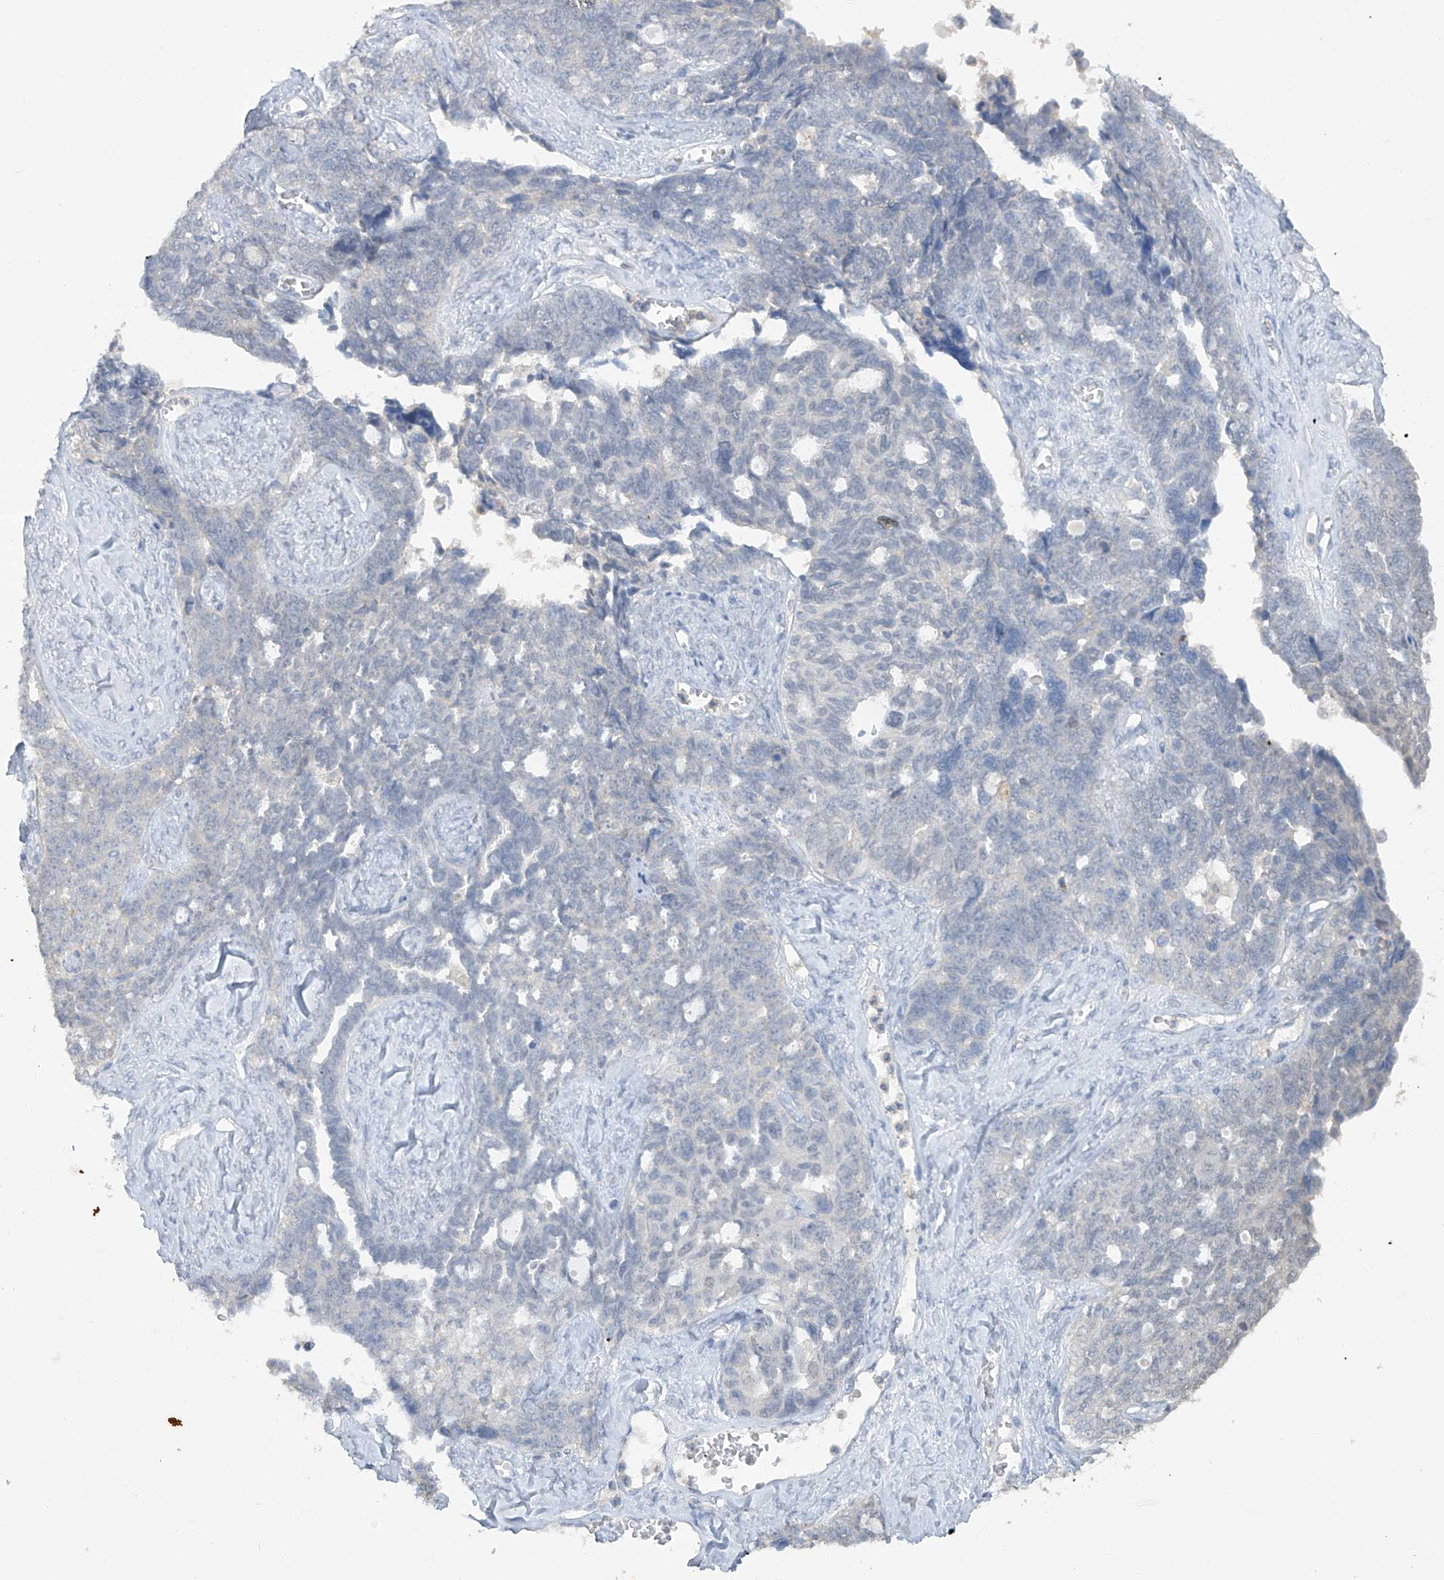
{"staining": {"intensity": "negative", "quantity": "none", "location": "none"}, "tissue": "ovarian cancer", "cell_type": "Tumor cells", "image_type": "cancer", "snomed": [{"axis": "morphology", "description": "Cystadenocarcinoma, serous, NOS"}, {"axis": "topography", "description": "Ovary"}], "caption": "This is a image of immunohistochemistry (IHC) staining of serous cystadenocarcinoma (ovarian), which shows no staining in tumor cells.", "gene": "HAS3", "patient": {"sex": "female", "age": 79}}